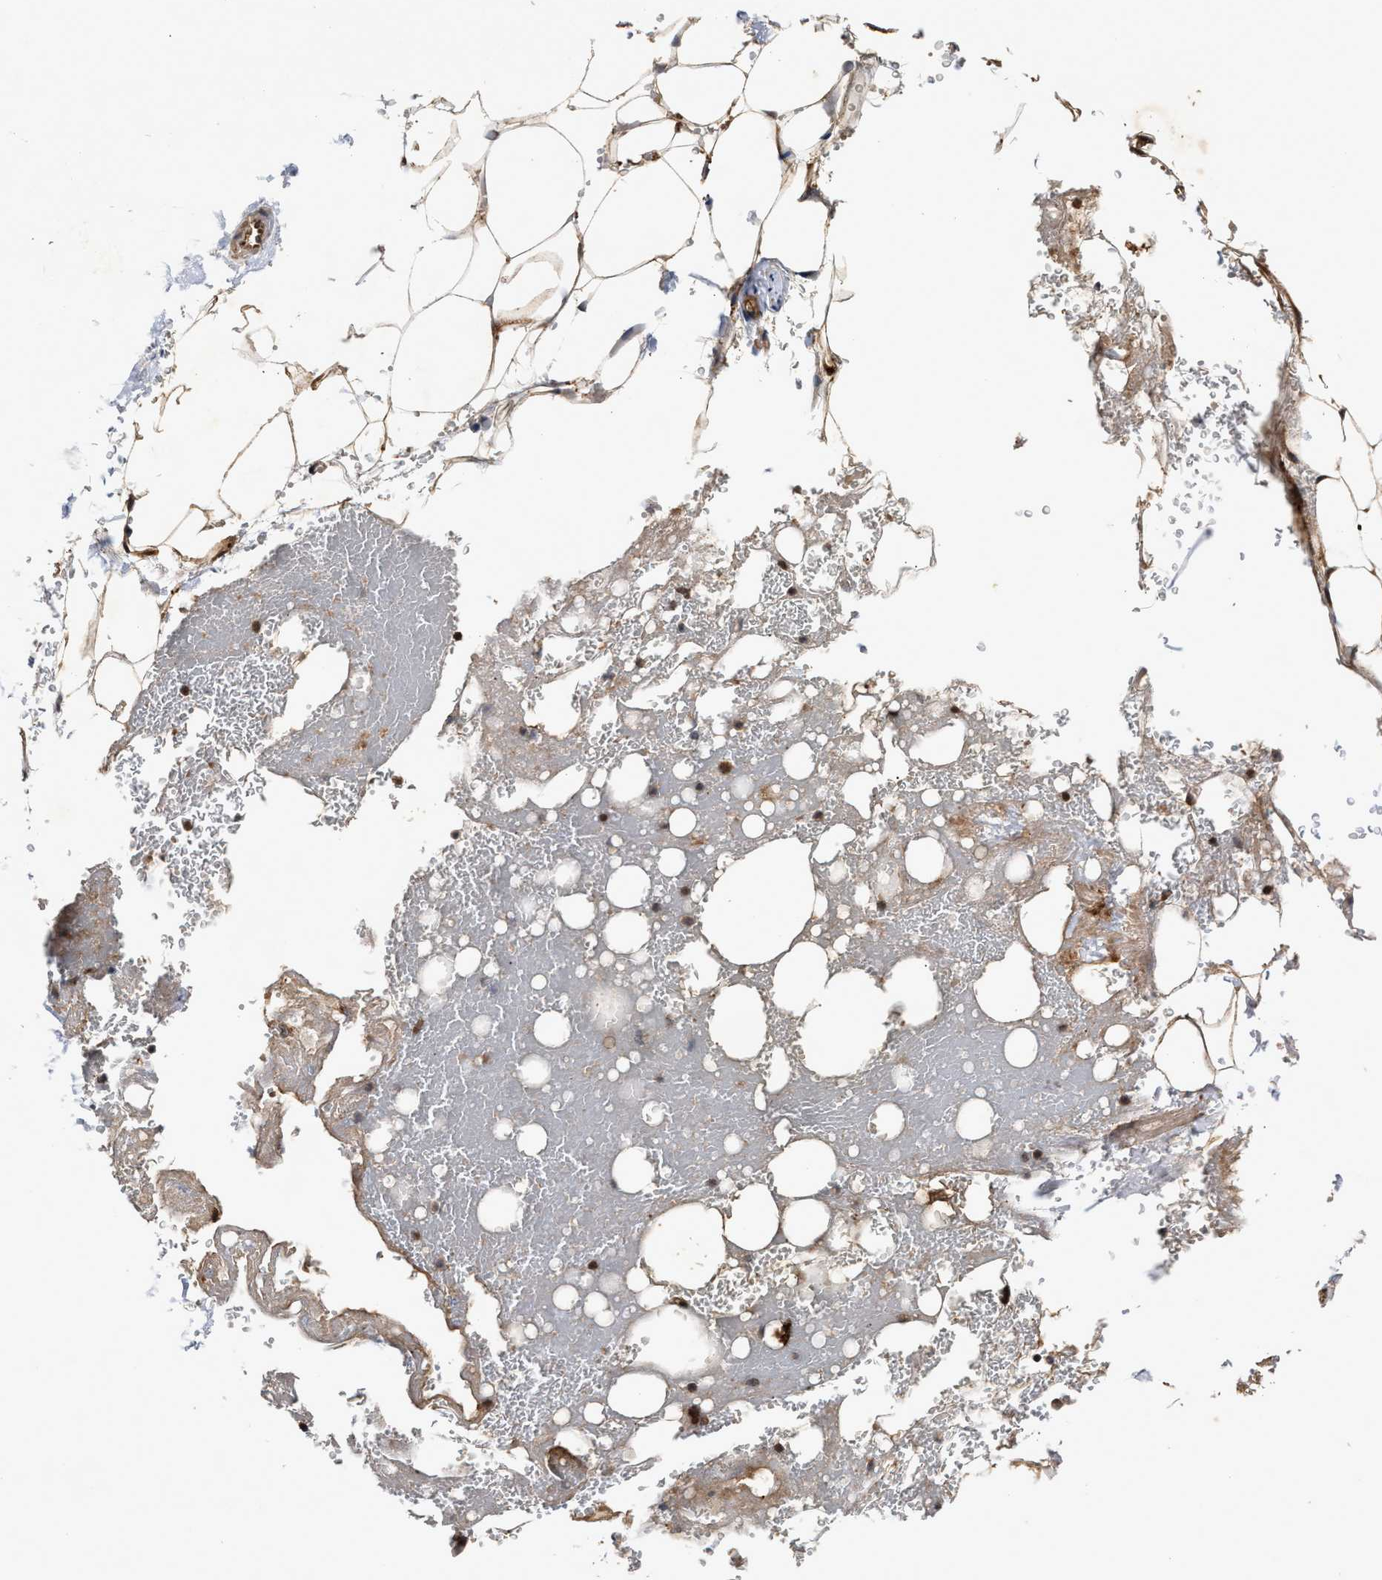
{"staining": {"intensity": "moderate", "quantity": "25%-75%", "location": "cytoplasmic/membranous"}, "tissue": "adipose tissue", "cell_type": "Adipocytes", "image_type": "normal", "snomed": [{"axis": "morphology", "description": "Normal tissue, NOS"}, {"axis": "topography", "description": "Peripheral nerve tissue"}], "caption": "This histopathology image displays immunohistochemistry staining of unremarkable human adipose tissue, with medium moderate cytoplasmic/membranous expression in about 25%-75% of adipocytes.", "gene": "CFLAR", "patient": {"sex": "male", "age": 70}}